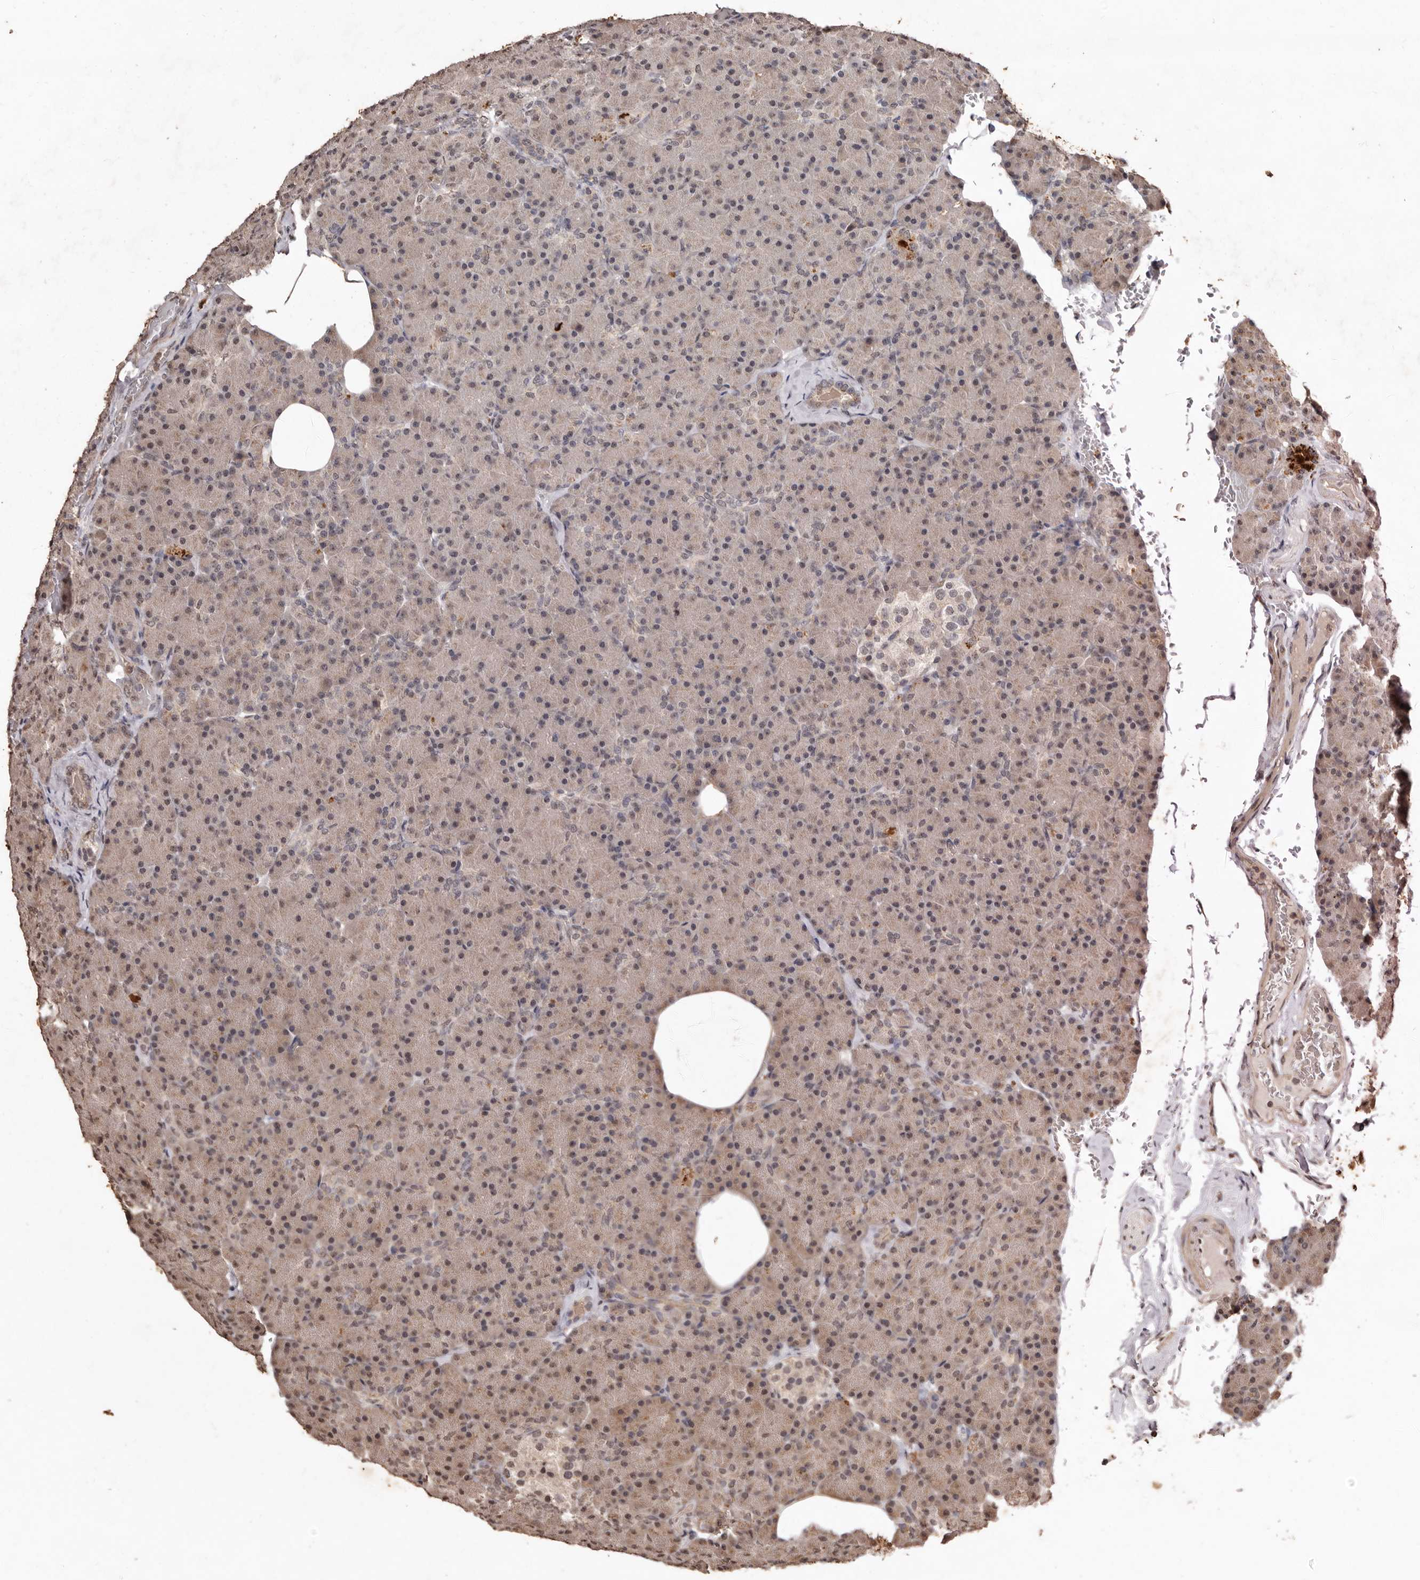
{"staining": {"intensity": "strong", "quantity": "<25%", "location": "cytoplasmic/membranous"}, "tissue": "pancreas", "cell_type": "Exocrine glandular cells", "image_type": "normal", "snomed": [{"axis": "morphology", "description": "Normal tissue, NOS"}, {"axis": "topography", "description": "Pancreas"}], "caption": "Immunohistochemical staining of benign pancreas demonstrates medium levels of strong cytoplasmic/membranous expression in approximately <25% of exocrine glandular cells. (brown staining indicates protein expression, while blue staining denotes nuclei).", "gene": "NOTCH1", "patient": {"sex": "female", "age": 43}}